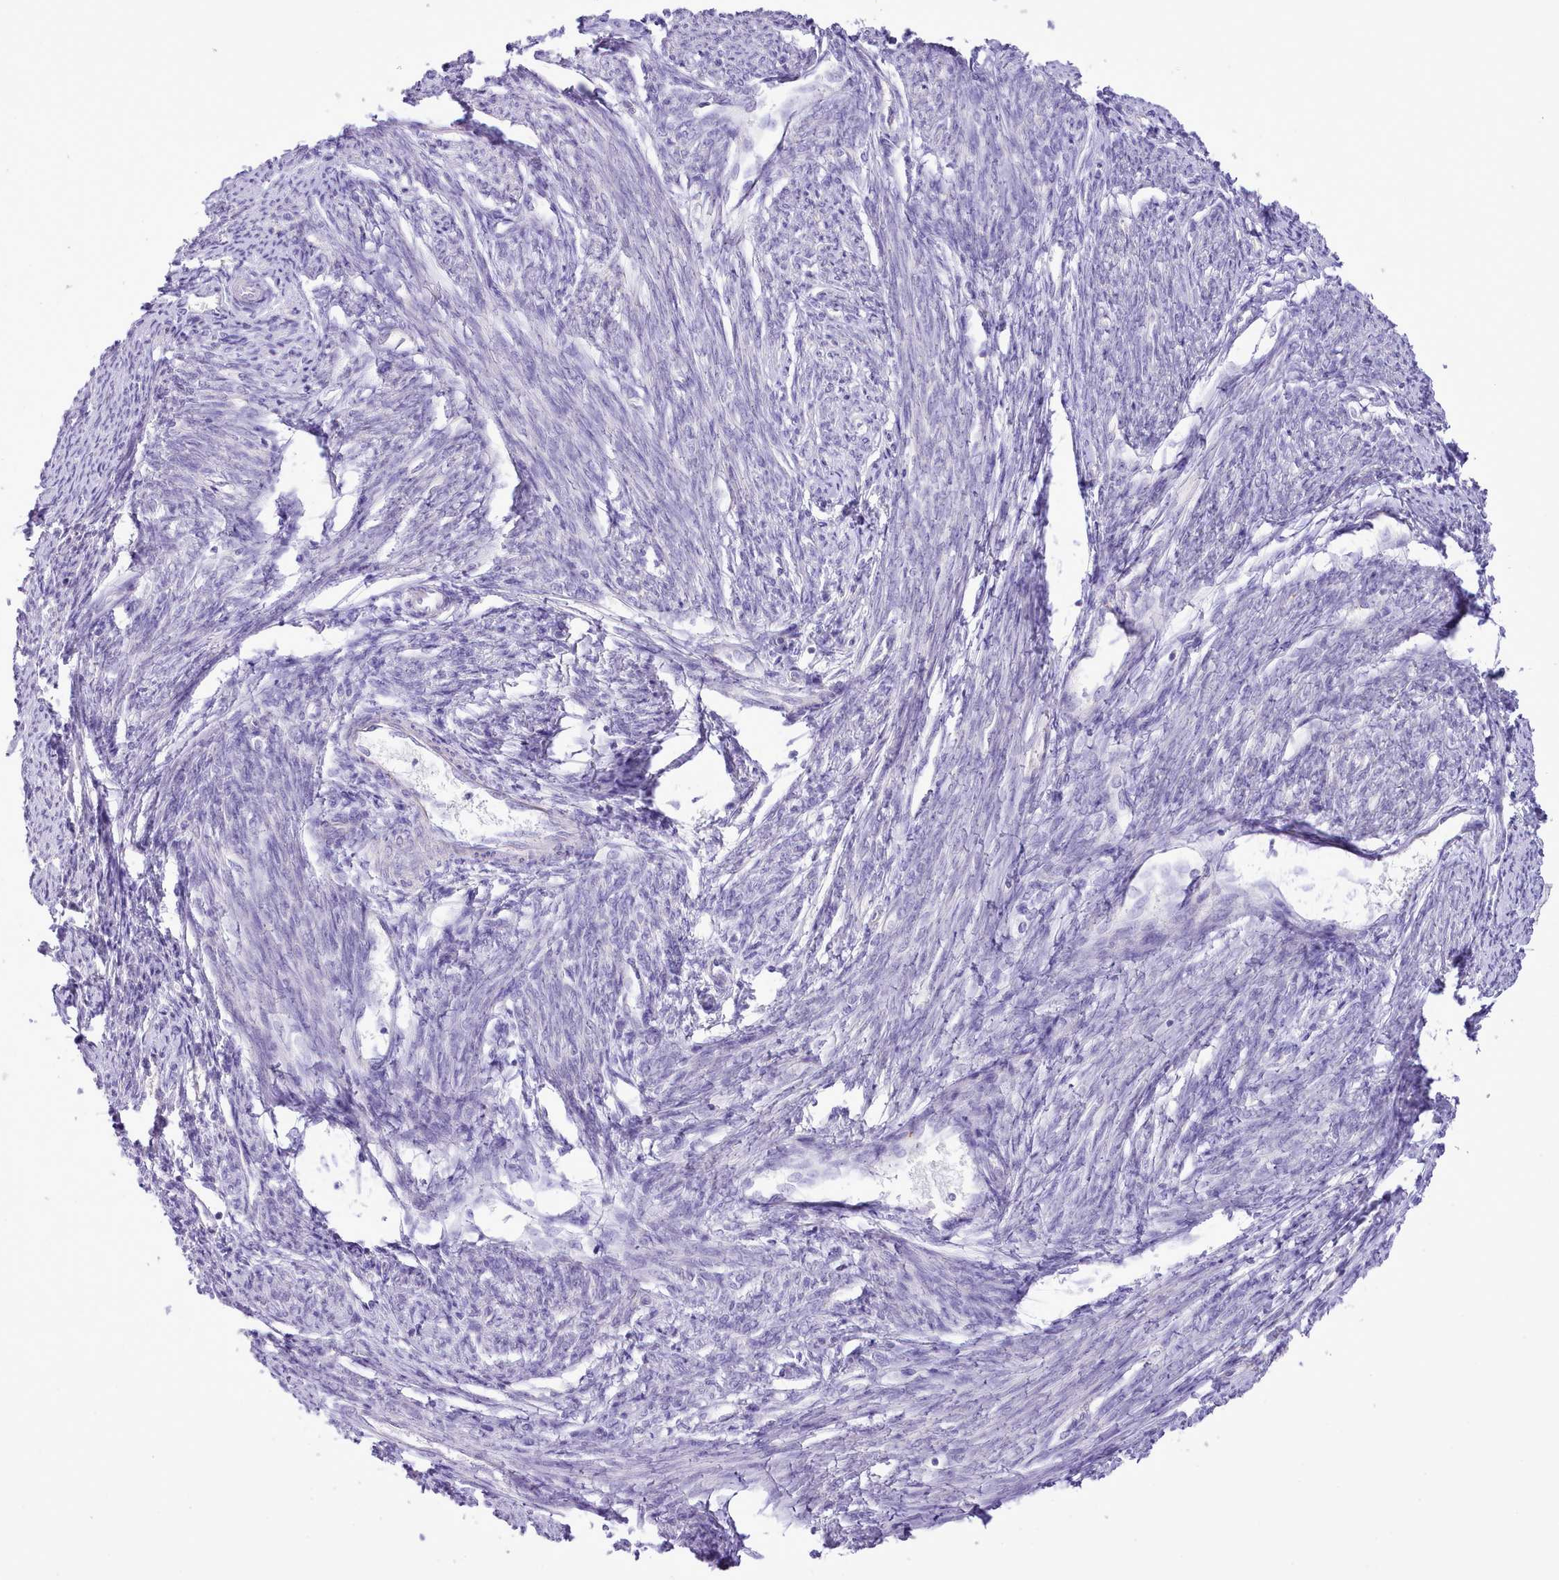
{"staining": {"intensity": "negative", "quantity": "none", "location": "none"}, "tissue": "smooth muscle", "cell_type": "Smooth muscle cells", "image_type": "normal", "snomed": [{"axis": "morphology", "description": "Normal tissue, NOS"}, {"axis": "topography", "description": "Smooth muscle"}, {"axis": "topography", "description": "Uterus"}], "caption": "An immunohistochemistry (IHC) image of unremarkable smooth muscle is shown. There is no staining in smooth muscle cells of smooth muscle. Brightfield microscopy of IHC stained with DAB (brown) and hematoxylin (blue), captured at high magnification.", "gene": "MDFI", "patient": {"sex": "female", "age": 59}}